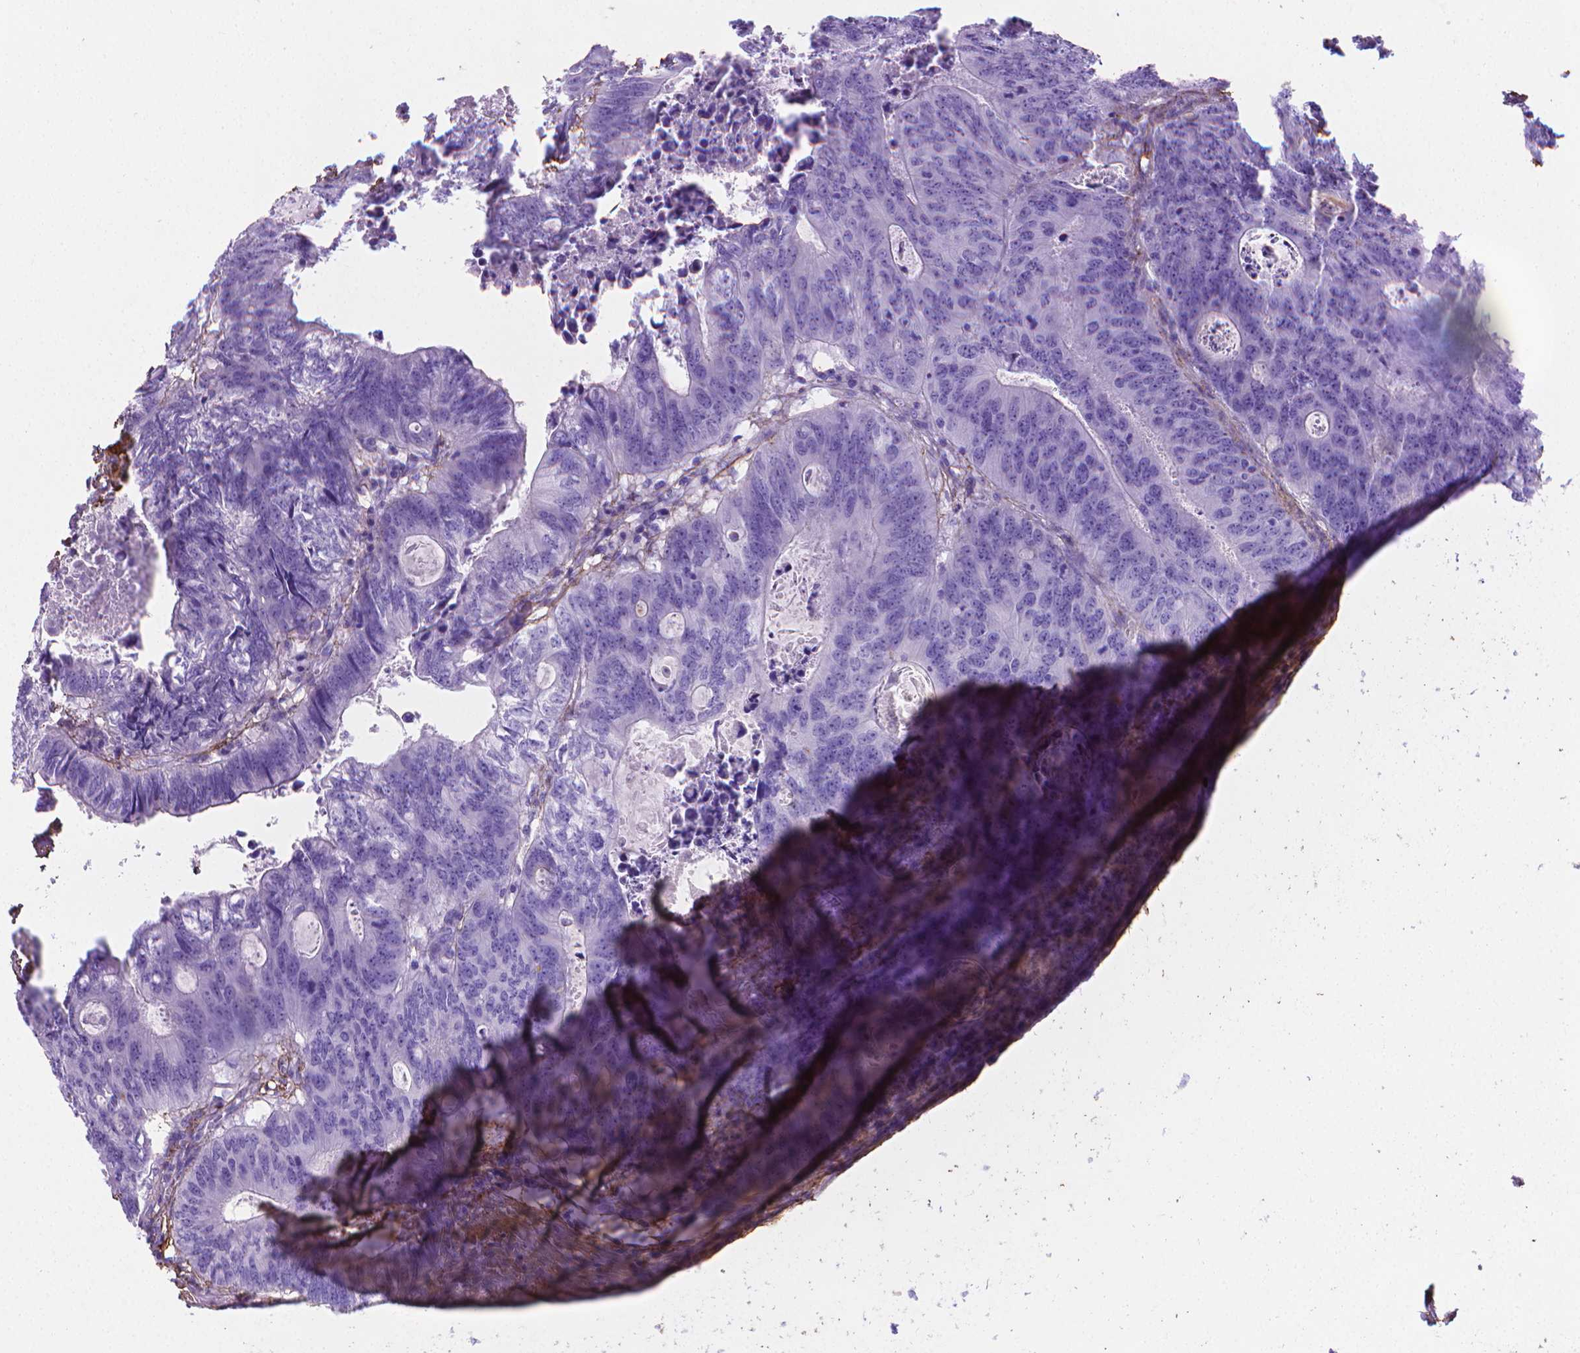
{"staining": {"intensity": "negative", "quantity": "none", "location": "none"}, "tissue": "colorectal cancer", "cell_type": "Tumor cells", "image_type": "cancer", "snomed": [{"axis": "morphology", "description": "Adenocarcinoma, NOS"}, {"axis": "topography", "description": "Colon"}], "caption": "The image demonstrates no significant expression in tumor cells of colorectal cancer.", "gene": "MFAP2", "patient": {"sex": "male", "age": 67}}